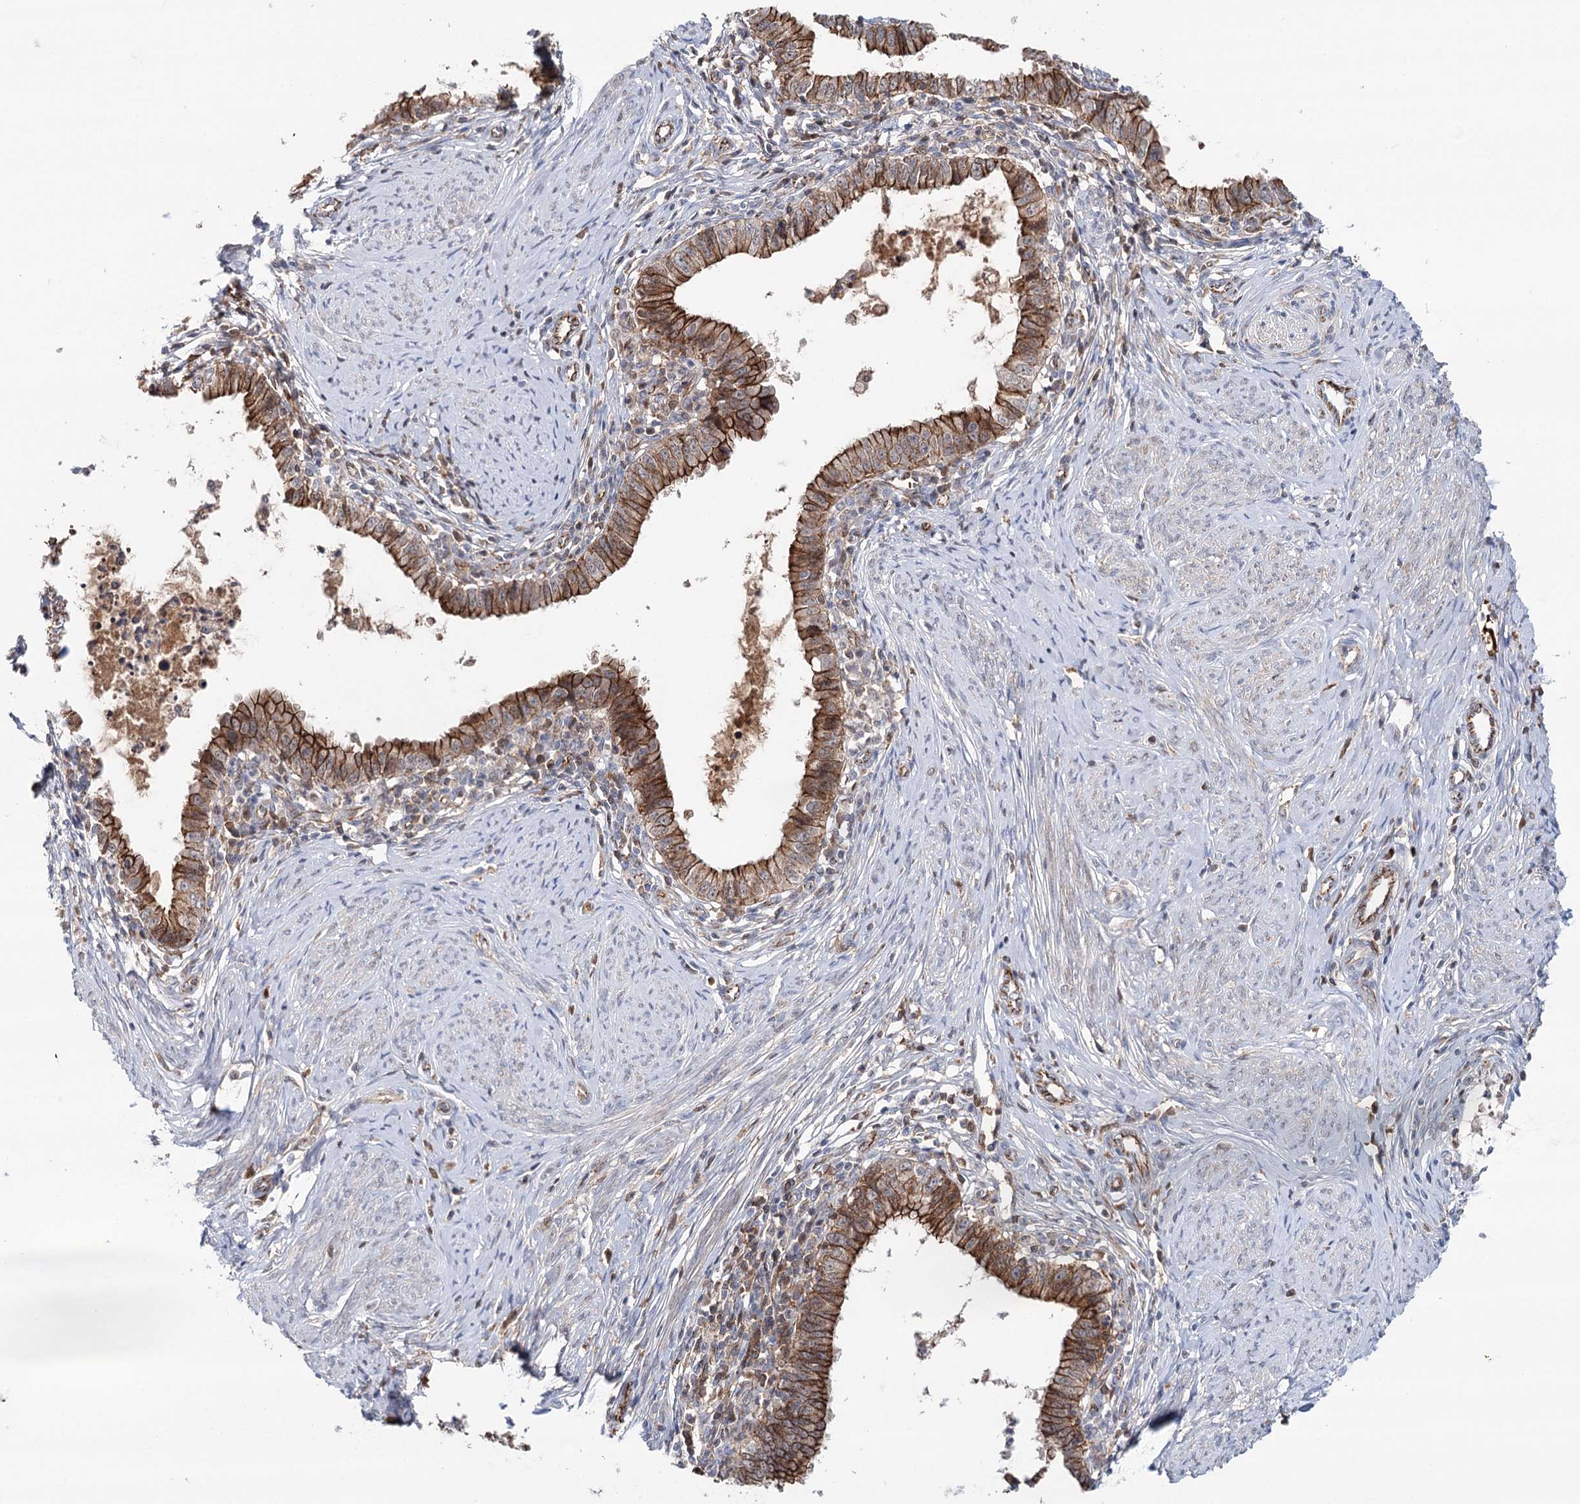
{"staining": {"intensity": "strong", "quantity": ">75%", "location": "cytoplasmic/membranous"}, "tissue": "cervical cancer", "cell_type": "Tumor cells", "image_type": "cancer", "snomed": [{"axis": "morphology", "description": "Adenocarcinoma, NOS"}, {"axis": "topography", "description": "Cervix"}], "caption": "A brown stain labels strong cytoplasmic/membranous positivity of a protein in cervical adenocarcinoma tumor cells.", "gene": "PKP4", "patient": {"sex": "female", "age": 36}}